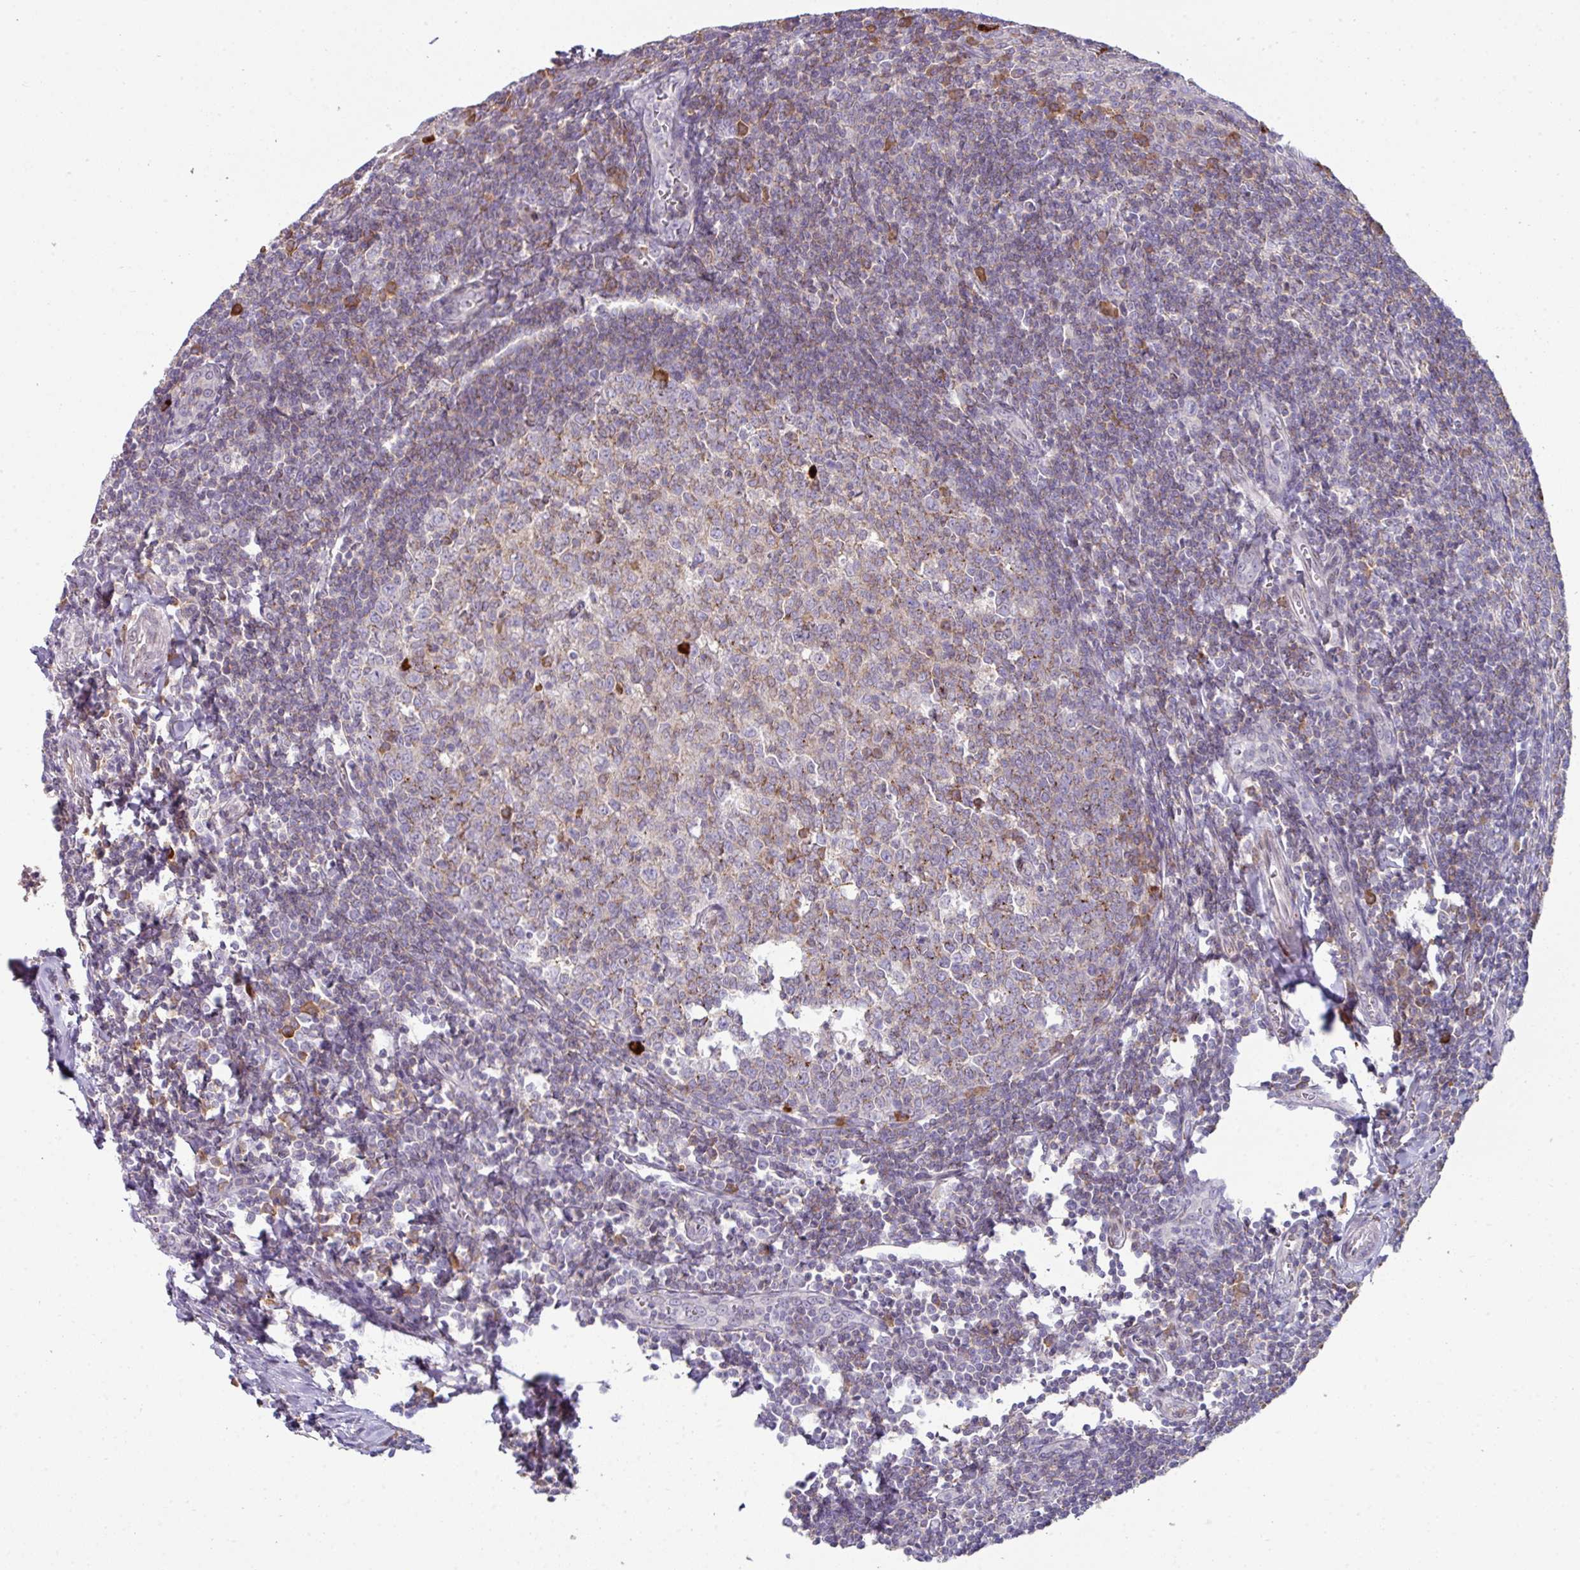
{"staining": {"intensity": "strong", "quantity": "<25%", "location": "cytoplasmic/membranous"}, "tissue": "tonsil", "cell_type": "Germinal center cells", "image_type": "normal", "snomed": [{"axis": "morphology", "description": "Normal tissue, NOS"}, {"axis": "topography", "description": "Tonsil"}], "caption": "Tonsil stained with DAB (3,3'-diaminobenzidine) IHC reveals medium levels of strong cytoplasmic/membranous positivity in approximately <25% of germinal center cells. (DAB = brown stain, brightfield microscopy at high magnification).", "gene": "SLAMF6", "patient": {"sex": "male", "age": 27}}